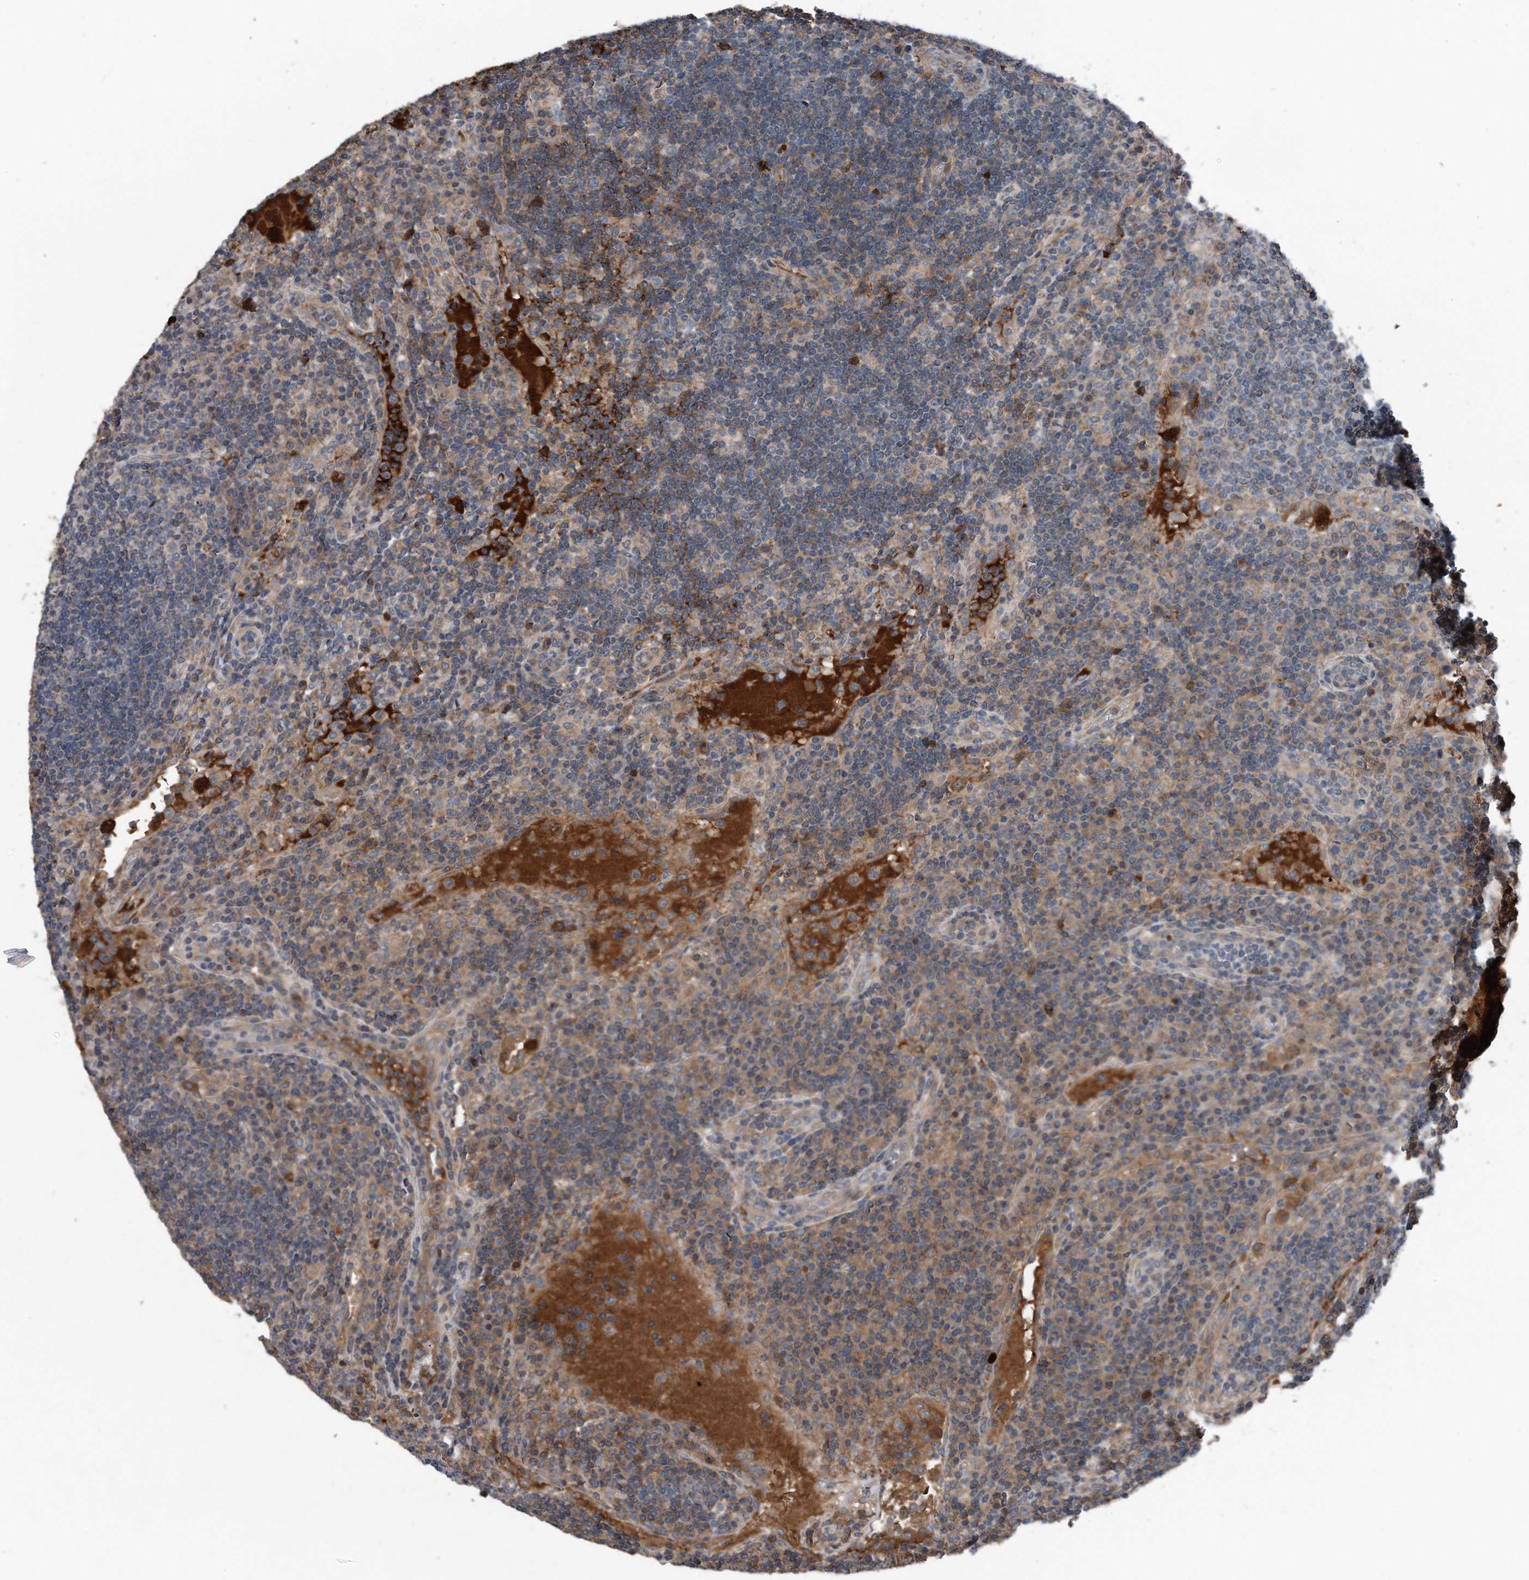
{"staining": {"intensity": "moderate", "quantity": "<25%", "location": "cytoplasmic/membranous"}, "tissue": "lymph node", "cell_type": "Germinal center cells", "image_type": "normal", "snomed": [{"axis": "morphology", "description": "Normal tissue, NOS"}, {"axis": "topography", "description": "Lymph node"}], "caption": "Immunohistochemistry (IHC) staining of benign lymph node, which shows low levels of moderate cytoplasmic/membranous expression in about <25% of germinal center cells indicating moderate cytoplasmic/membranous protein expression. The staining was performed using DAB (3,3'-diaminobenzidine) (brown) for protein detection and nuclei were counterstained in hematoxylin (blue).", "gene": "DST", "patient": {"sex": "female", "age": 53}}